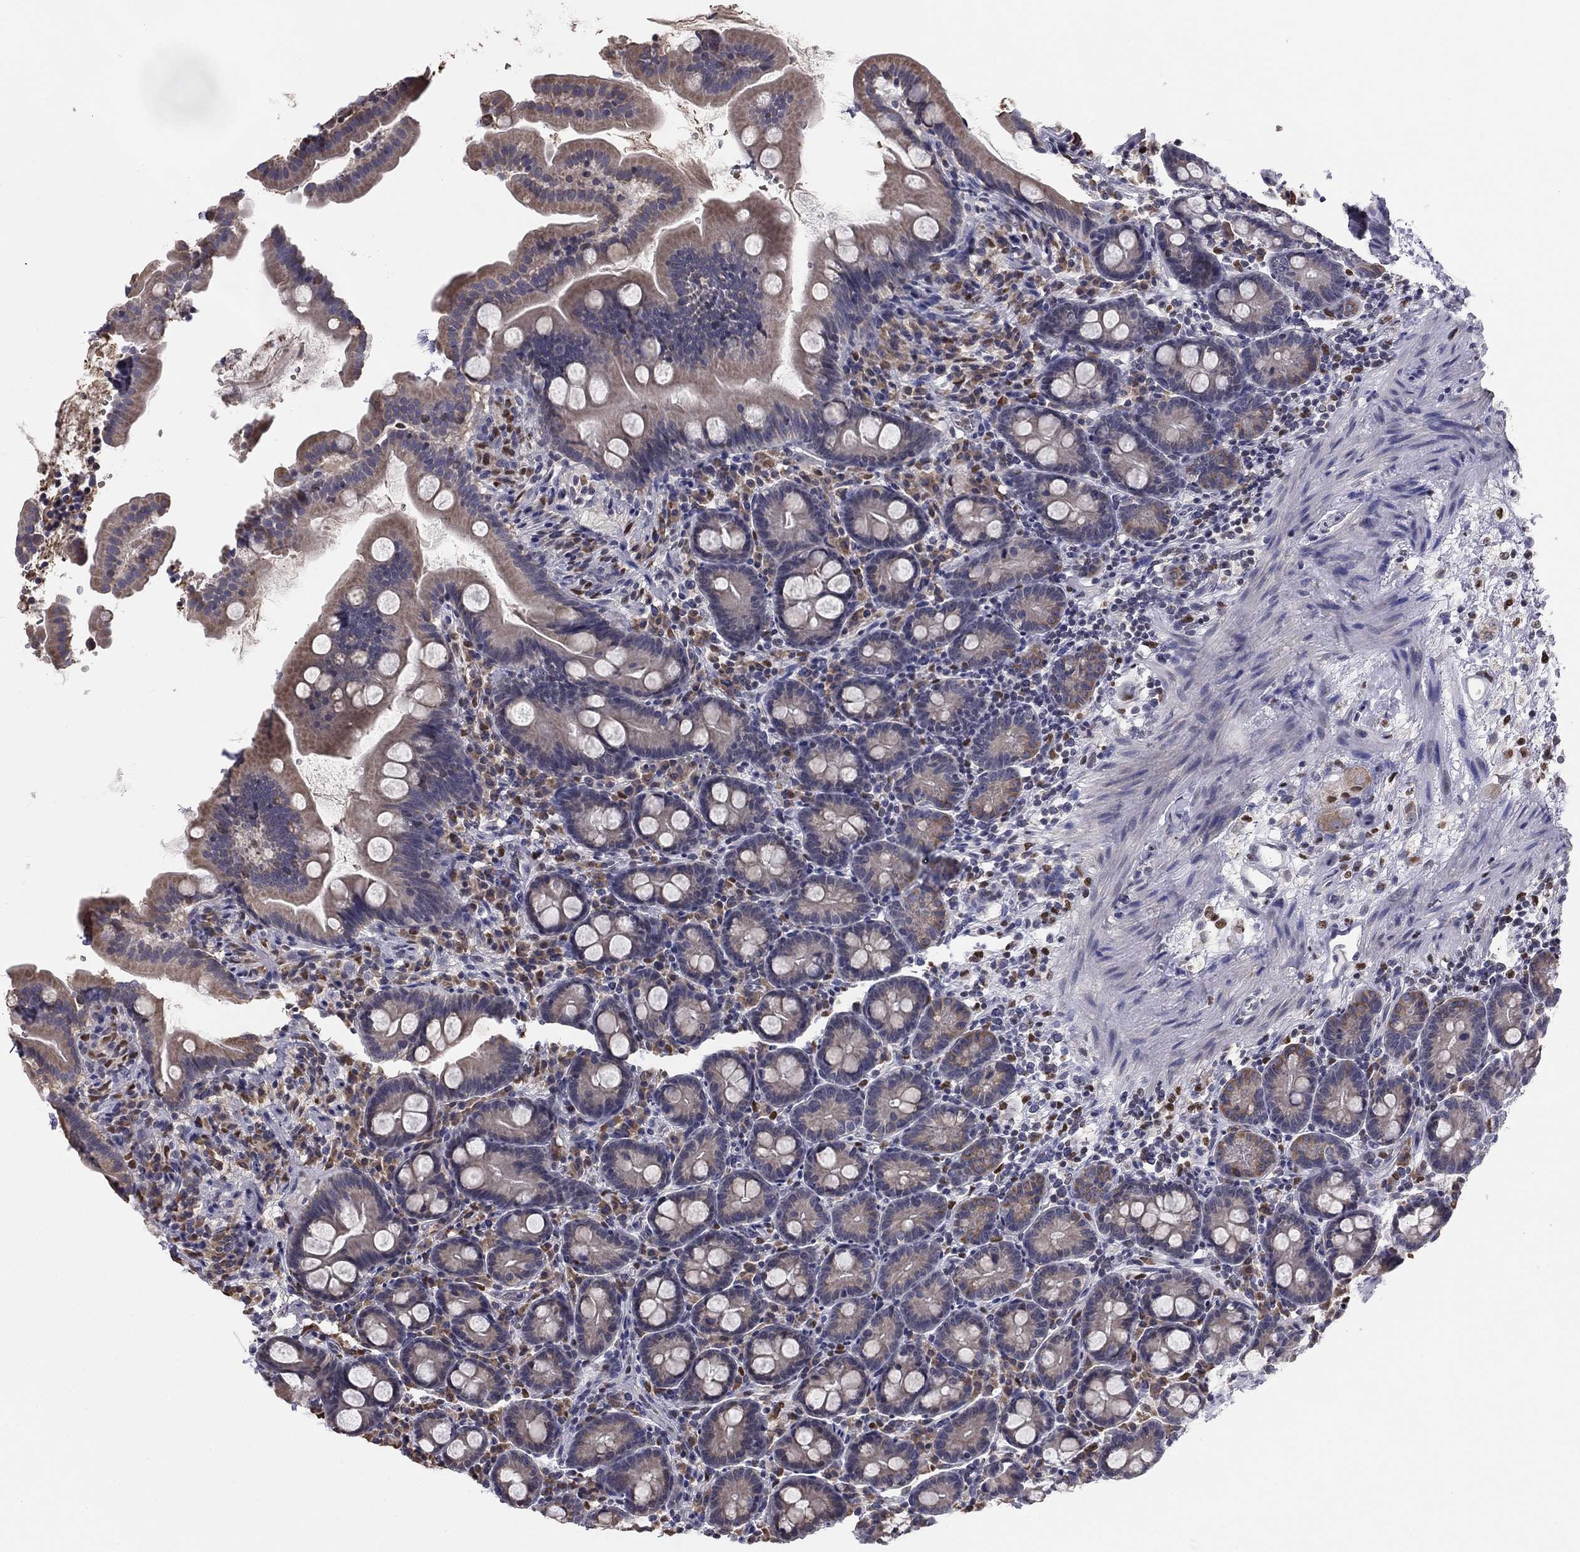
{"staining": {"intensity": "weak", "quantity": "25%-75%", "location": "cytoplasmic/membranous"}, "tissue": "small intestine", "cell_type": "Glandular cells", "image_type": "normal", "snomed": [{"axis": "morphology", "description": "Normal tissue, NOS"}, {"axis": "topography", "description": "Small intestine"}], "caption": "Immunohistochemistry (IHC) micrograph of benign small intestine stained for a protein (brown), which exhibits low levels of weak cytoplasmic/membranous positivity in approximately 25%-75% of glandular cells.", "gene": "HSPB2", "patient": {"sex": "female", "age": 44}}